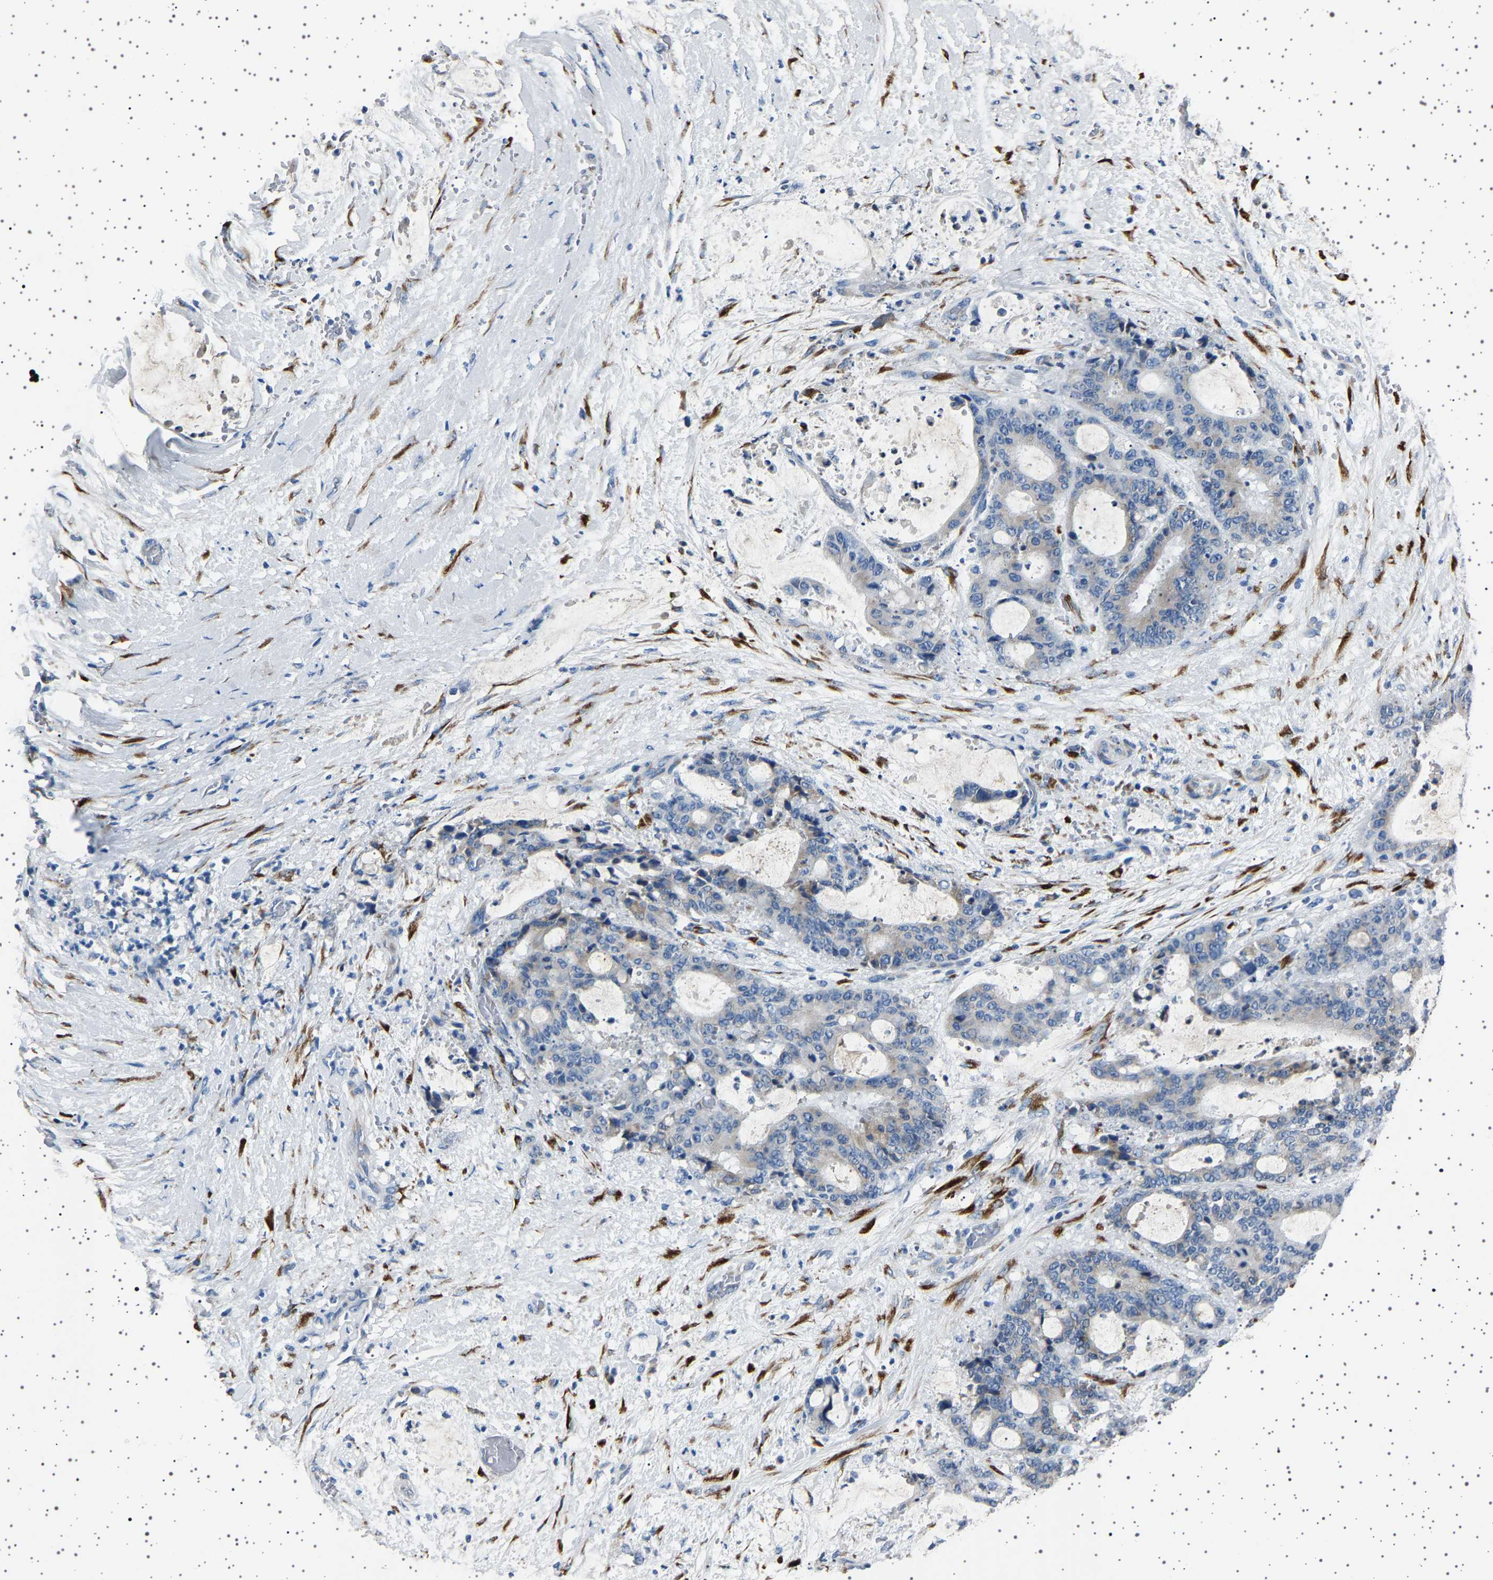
{"staining": {"intensity": "moderate", "quantity": "25%-75%", "location": "cytoplasmic/membranous"}, "tissue": "liver cancer", "cell_type": "Tumor cells", "image_type": "cancer", "snomed": [{"axis": "morphology", "description": "Normal tissue, NOS"}, {"axis": "morphology", "description": "Cholangiocarcinoma"}, {"axis": "topography", "description": "Liver"}, {"axis": "topography", "description": "Peripheral nerve tissue"}], "caption": "Liver cholangiocarcinoma stained with DAB (3,3'-diaminobenzidine) immunohistochemistry (IHC) shows medium levels of moderate cytoplasmic/membranous expression in approximately 25%-75% of tumor cells.", "gene": "FTCD", "patient": {"sex": "female", "age": 73}}